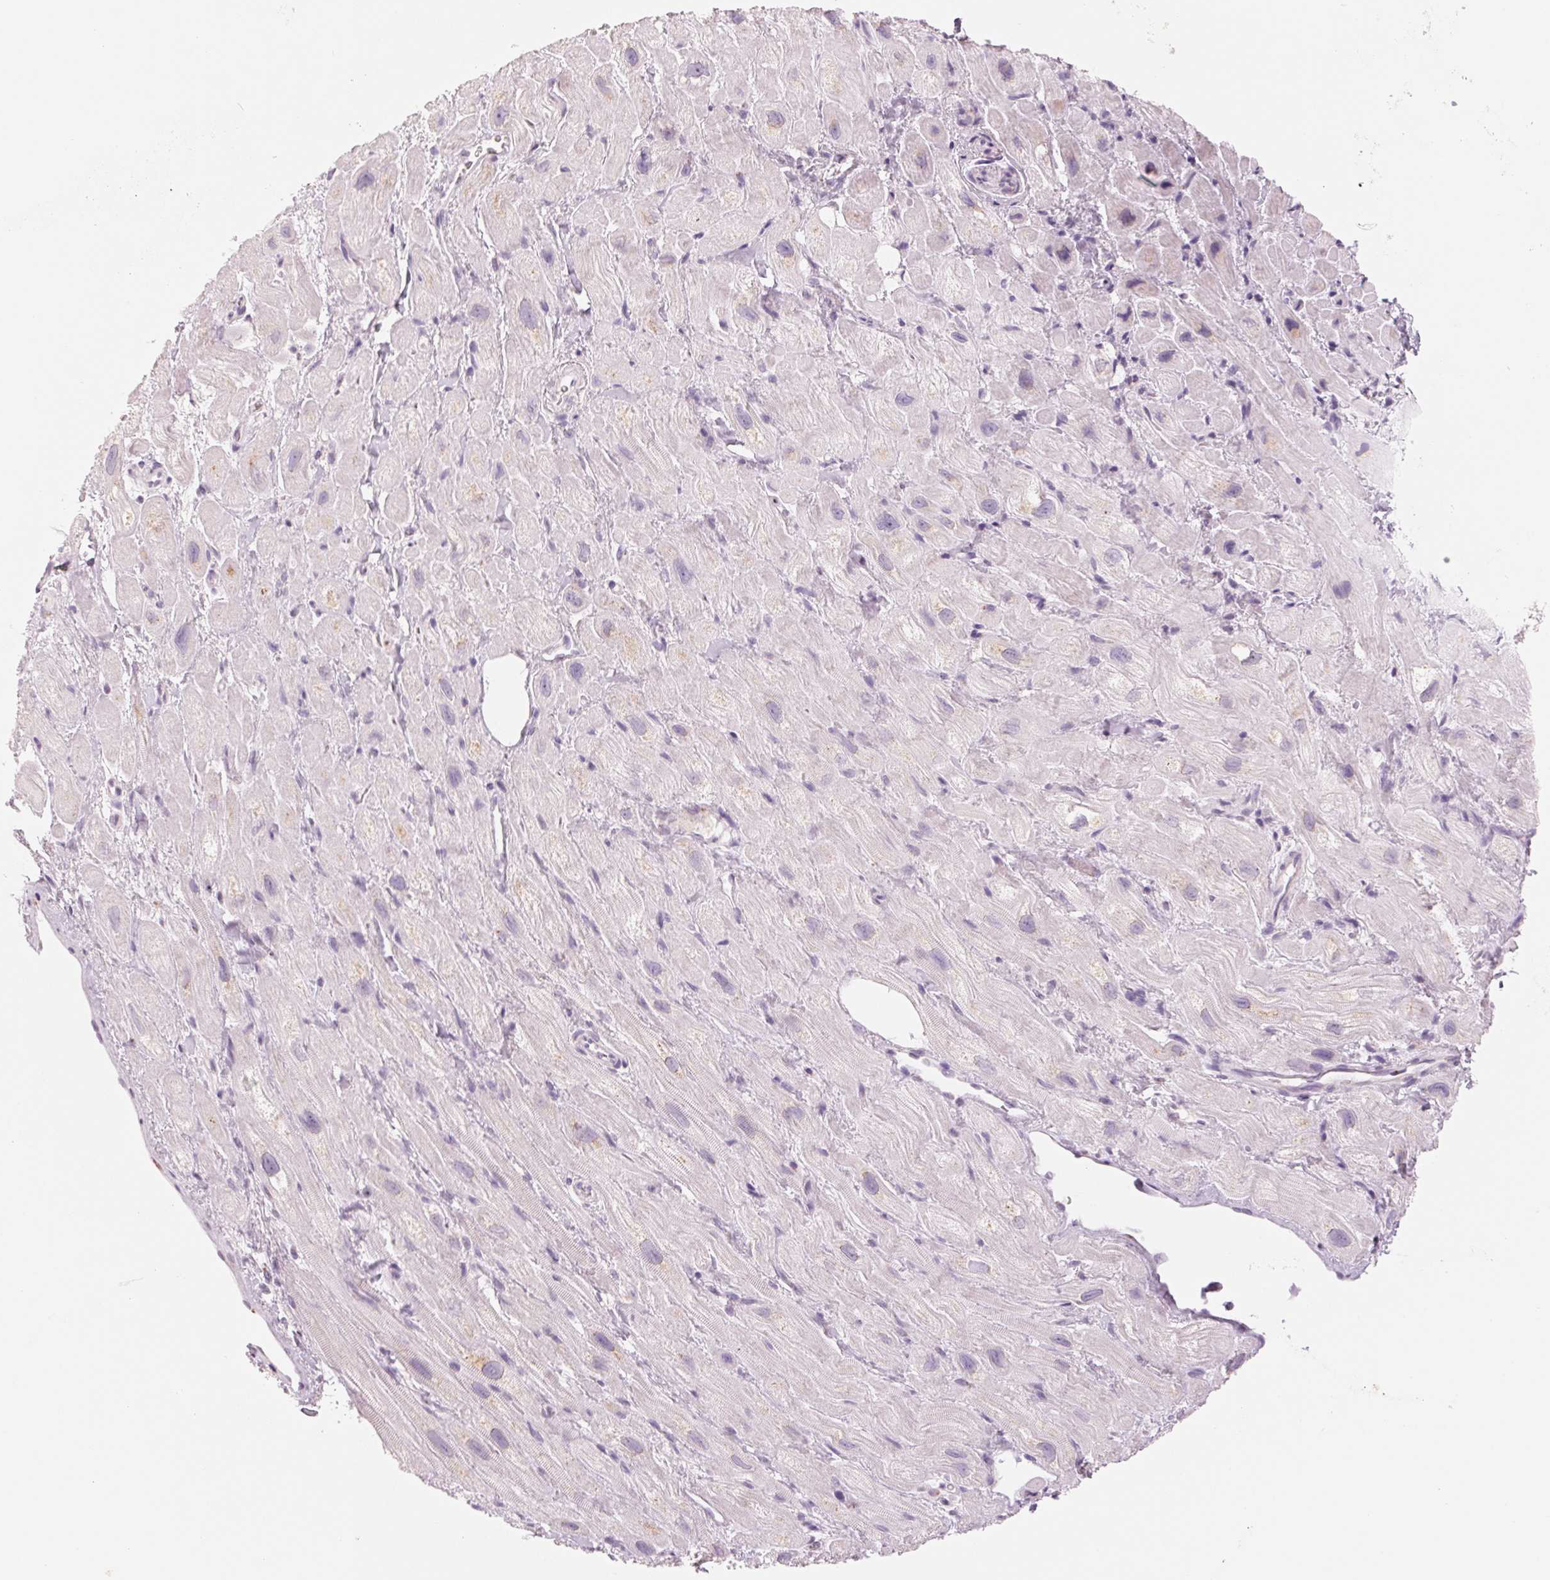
{"staining": {"intensity": "weak", "quantity": "<25%", "location": "cytoplasmic/membranous"}, "tissue": "heart muscle", "cell_type": "Cardiomyocytes", "image_type": "normal", "snomed": [{"axis": "morphology", "description": "Normal tissue, NOS"}, {"axis": "topography", "description": "Heart"}], "caption": "This is a photomicrograph of IHC staining of normal heart muscle, which shows no staining in cardiomyocytes. (DAB immunohistochemistry (IHC) with hematoxylin counter stain).", "gene": "GALNT7", "patient": {"sex": "female", "age": 69}}